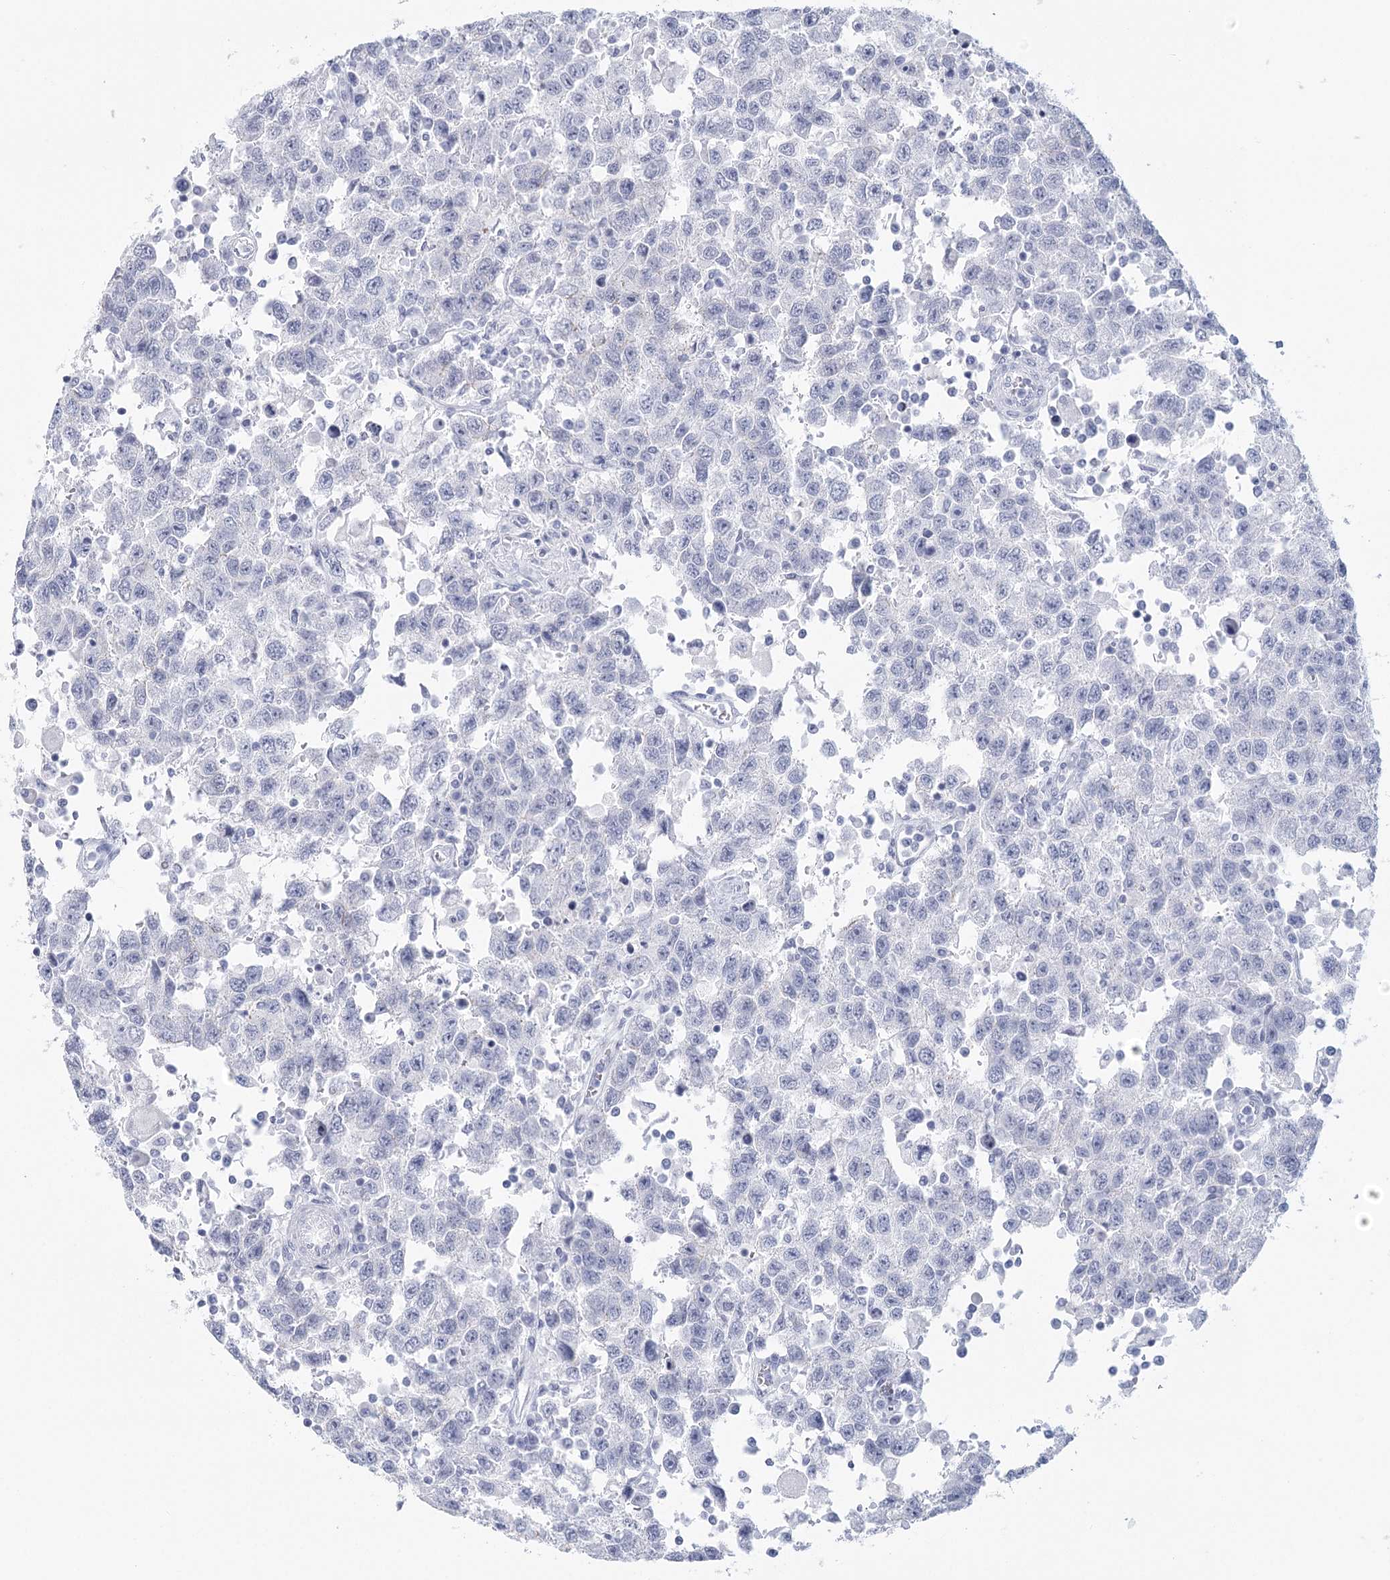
{"staining": {"intensity": "negative", "quantity": "none", "location": "none"}, "tissue": "testis cancer", "cell_type": "Tumor cells", "image_type": "cancer", "snomed": [{"axis": "morphology", "description": "Seminoma, NOS"}, {"axis": "topography", "description": "Testis"}], "caption": "Tumor cells show no significant expression in testis cancer (seminoma).", "gene": "WNT8B", "patient": {"sex": "male", "age": 41}}